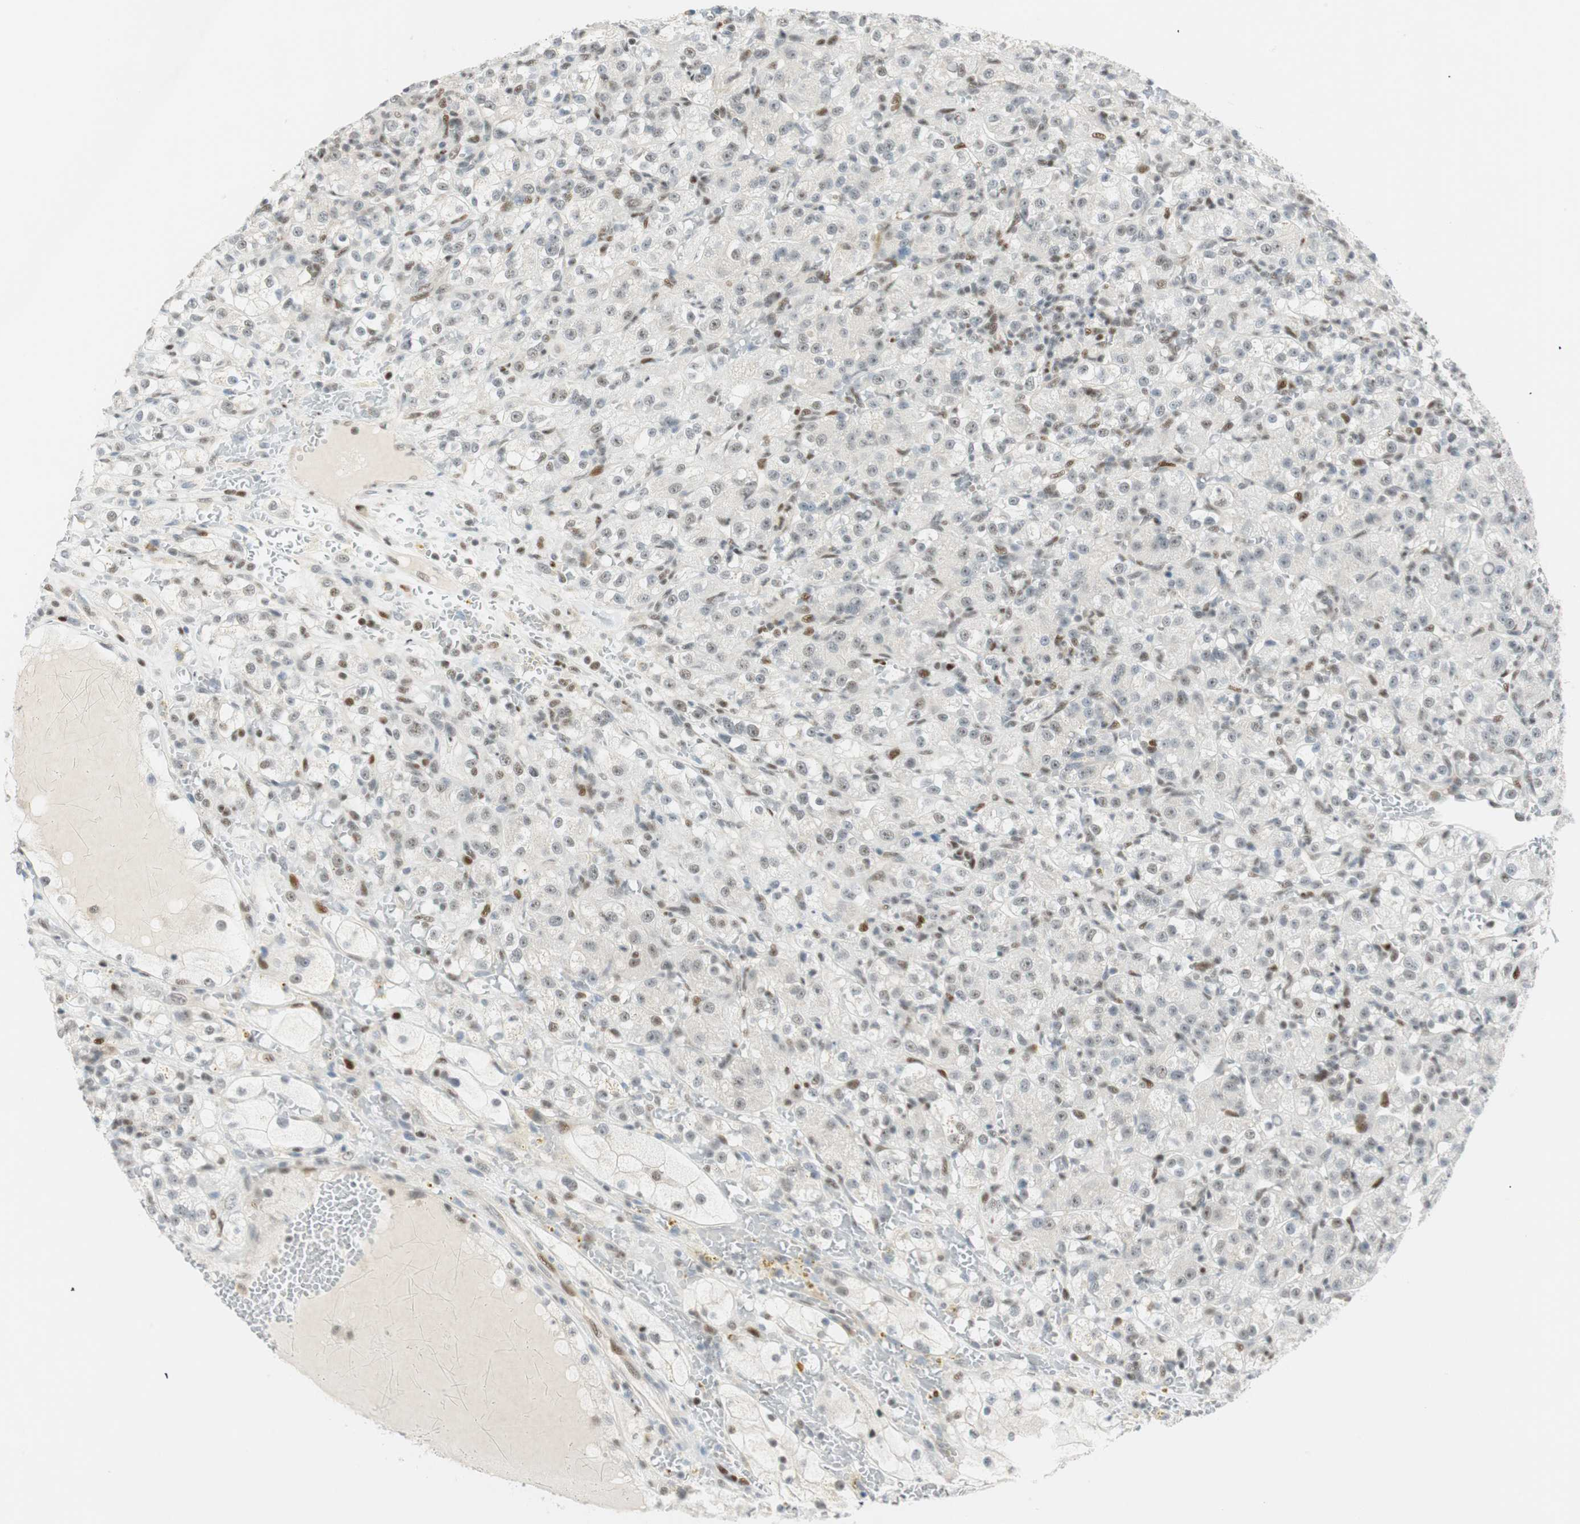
{"staining": {"intensity": "moderate", "quantity": "<25%", "location": "nuclear"}, "tissue": "renal cancer", "cell_type": "Tumor cells", "image_type": "cancer", "snomed": [{"axis": "morphology", "description": "Normal tissue, NOS"}, {"axis": "morphology", "description": "Adenocarcinoma, NOS"}, {"axis": "topography", "description": "Kidney"}], "caption": "Renal adenocarcinoma stained with immunohistochemistry displays moderate nuclear expression in about <25% of tumor cells. The staining was performed using DAB to visualize the protein expression in brown, while the nuclei were stained in blue with hematoxylin (Magnification: 20x).", "gene": "MSX2", "patient": {"sex": "male", "age": 61}}